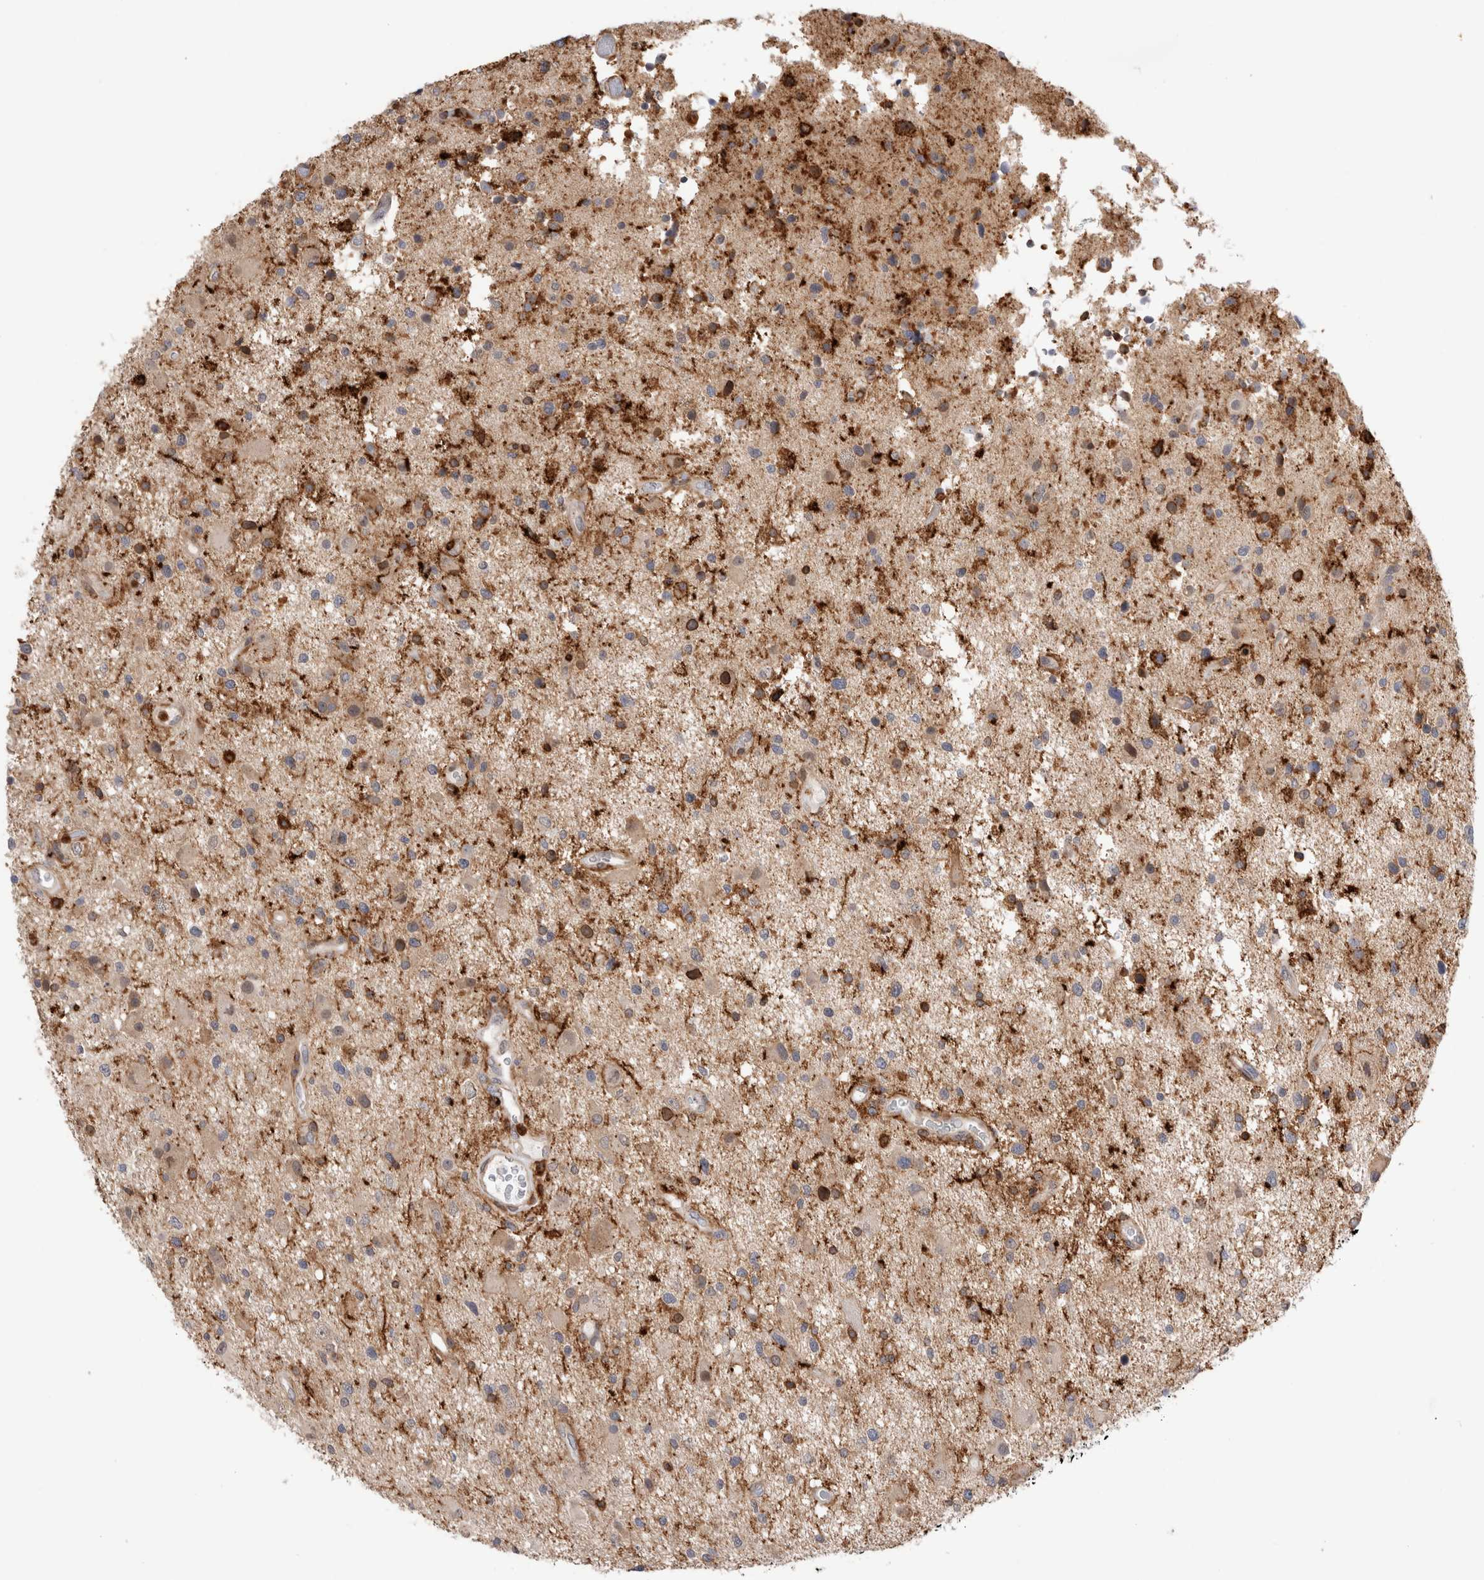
{"staining": {"intensity": "negative", "quantity": "none", "location": "none"}, "tissue": "glioma", "cell_type": "Tumor cells", "image_type": "cancer", "snomed": [{"axis": "morphology", "description": "Glioma, malignant, High grade"}, {"axis": "topography", "description": "Brain"}], "caption": "Human glioma stained for a protein using IHC reveals no expression in tumor cells.", "gene": "CCDC88B", "patient": {"sex": "male", "age": 33}}